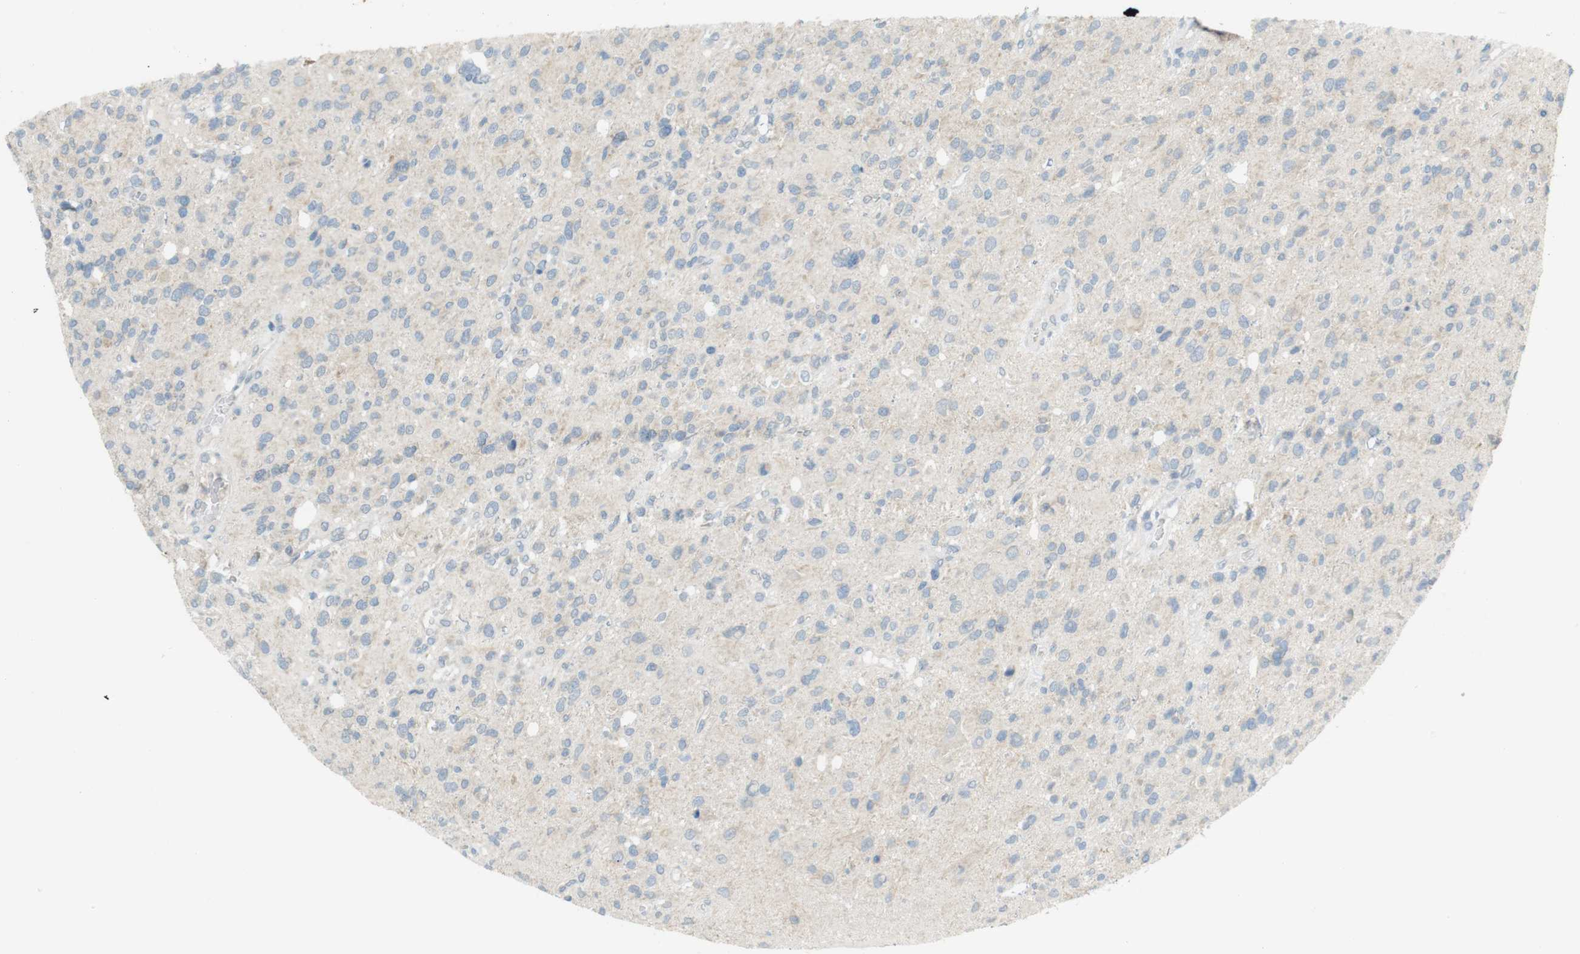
{"staining": {"intensity": "negative", "quantity": "none", "location": "none"}, "tissue": "glioma", "cell_type": "Tumor cells", "image_type": "cancer", "snomed": [{"axis": "morphology", "description": "Glioma, malignant, High grade"}, {"axis": "topography", "description": "Brain"}], "caption": "The immunohistochemistry (IHC) photomicrograph has no significant expression in tumor cells of glioma tissue.", "gene": "MUC5B", "patient": {"sex": "male", "age": 48}}